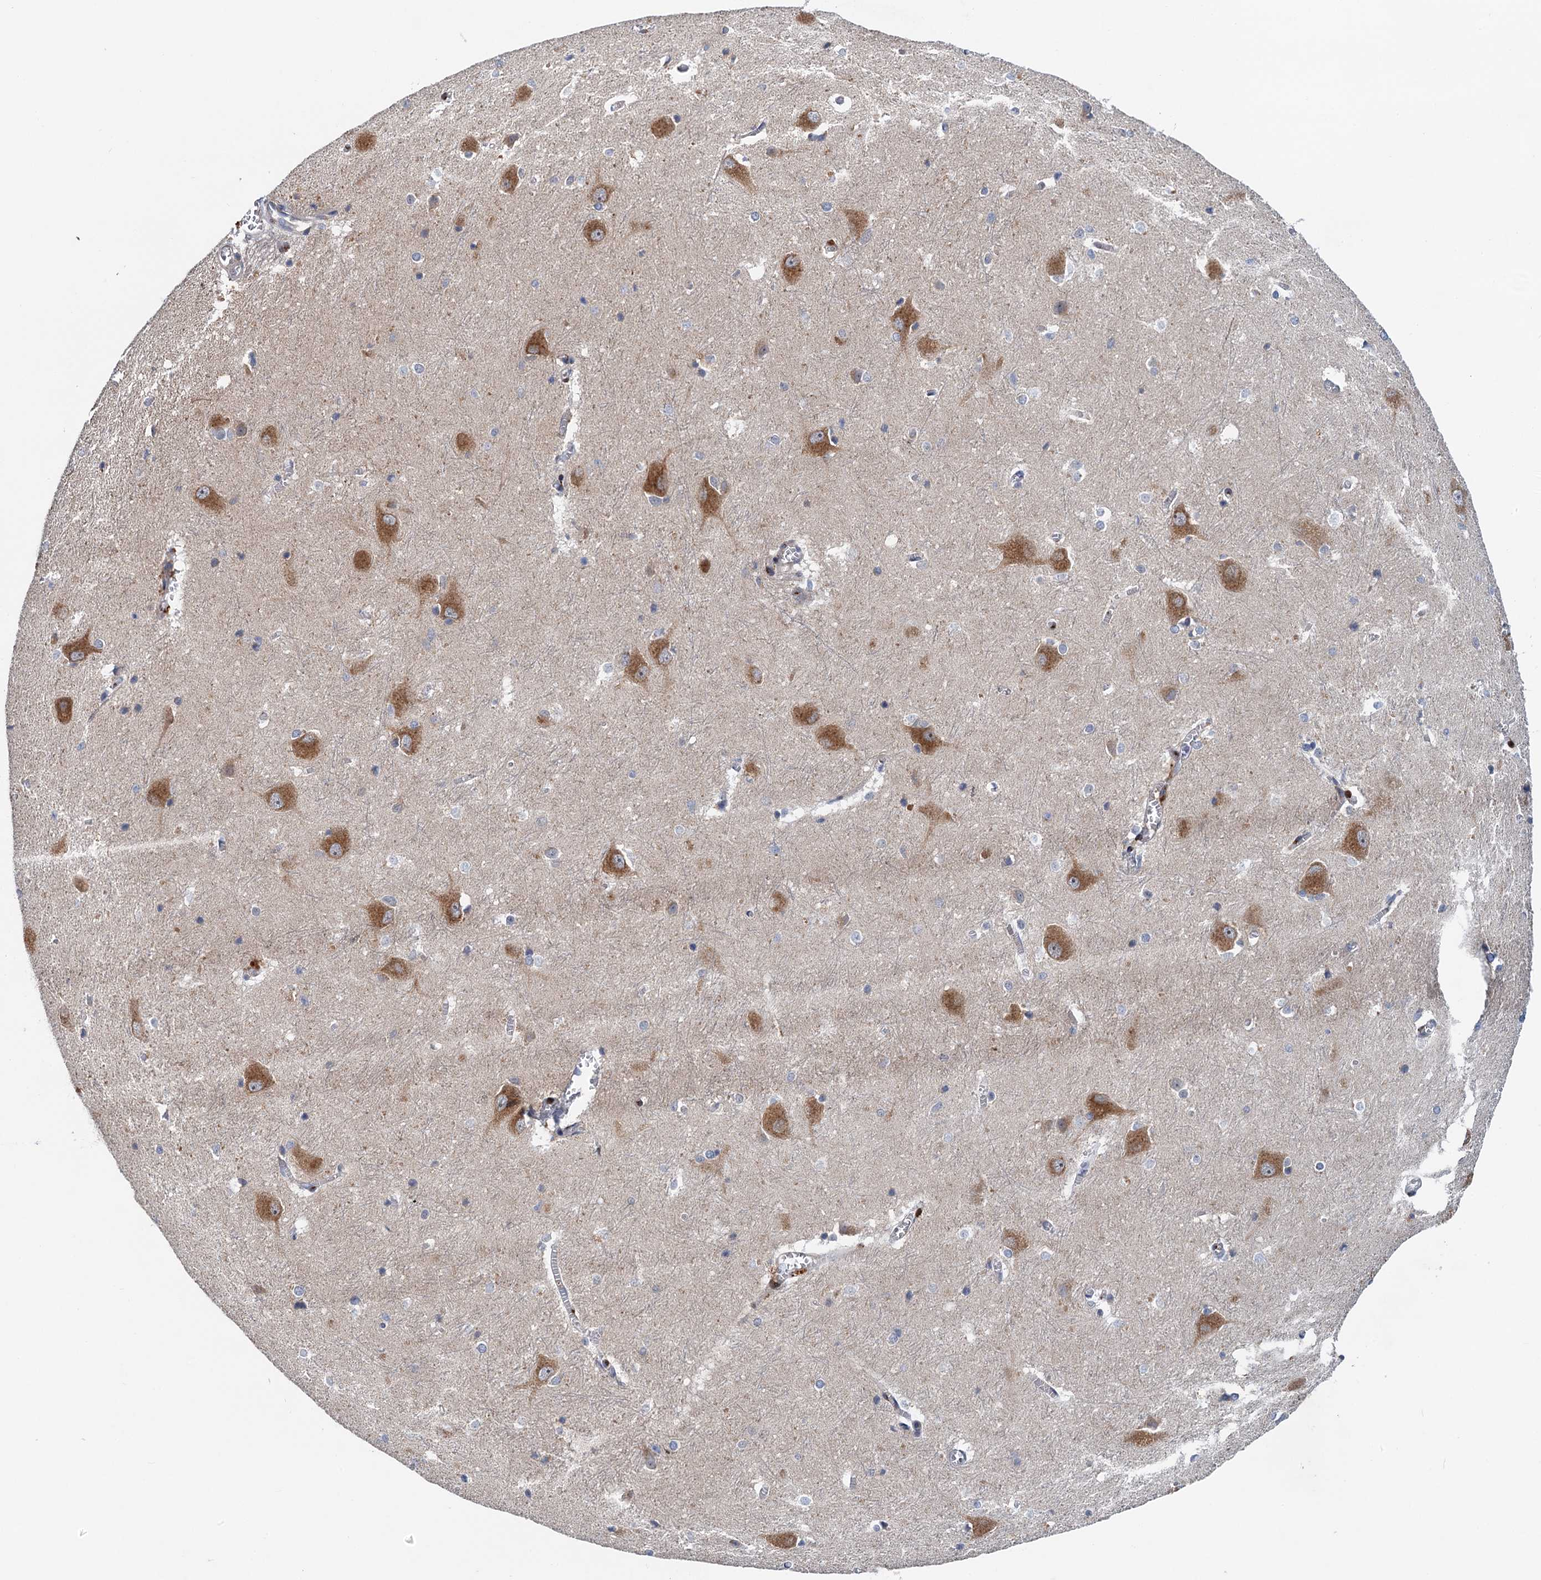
{"staining": {"intensity": "moderate", "quantity": "25%-75%", "location": "cytoplasmic/membranous"}, "tissue": "caudate", "cell_type": "Glial cells", "image_type": "normal", "snomed": [{"axis": "morphology", "description": "Normal tissue, NOS"}, {"axis": "topography", "description": "Lateral ventricle wall"}], "caption": "Immunohistochemistry of normal human caudate exhibits medium levels of moderate cytoplasmic/membranous staining in about 25%-75% of glial cells.", "gene": "NBEA", "patient": {"sex": "male", "age": 37}}